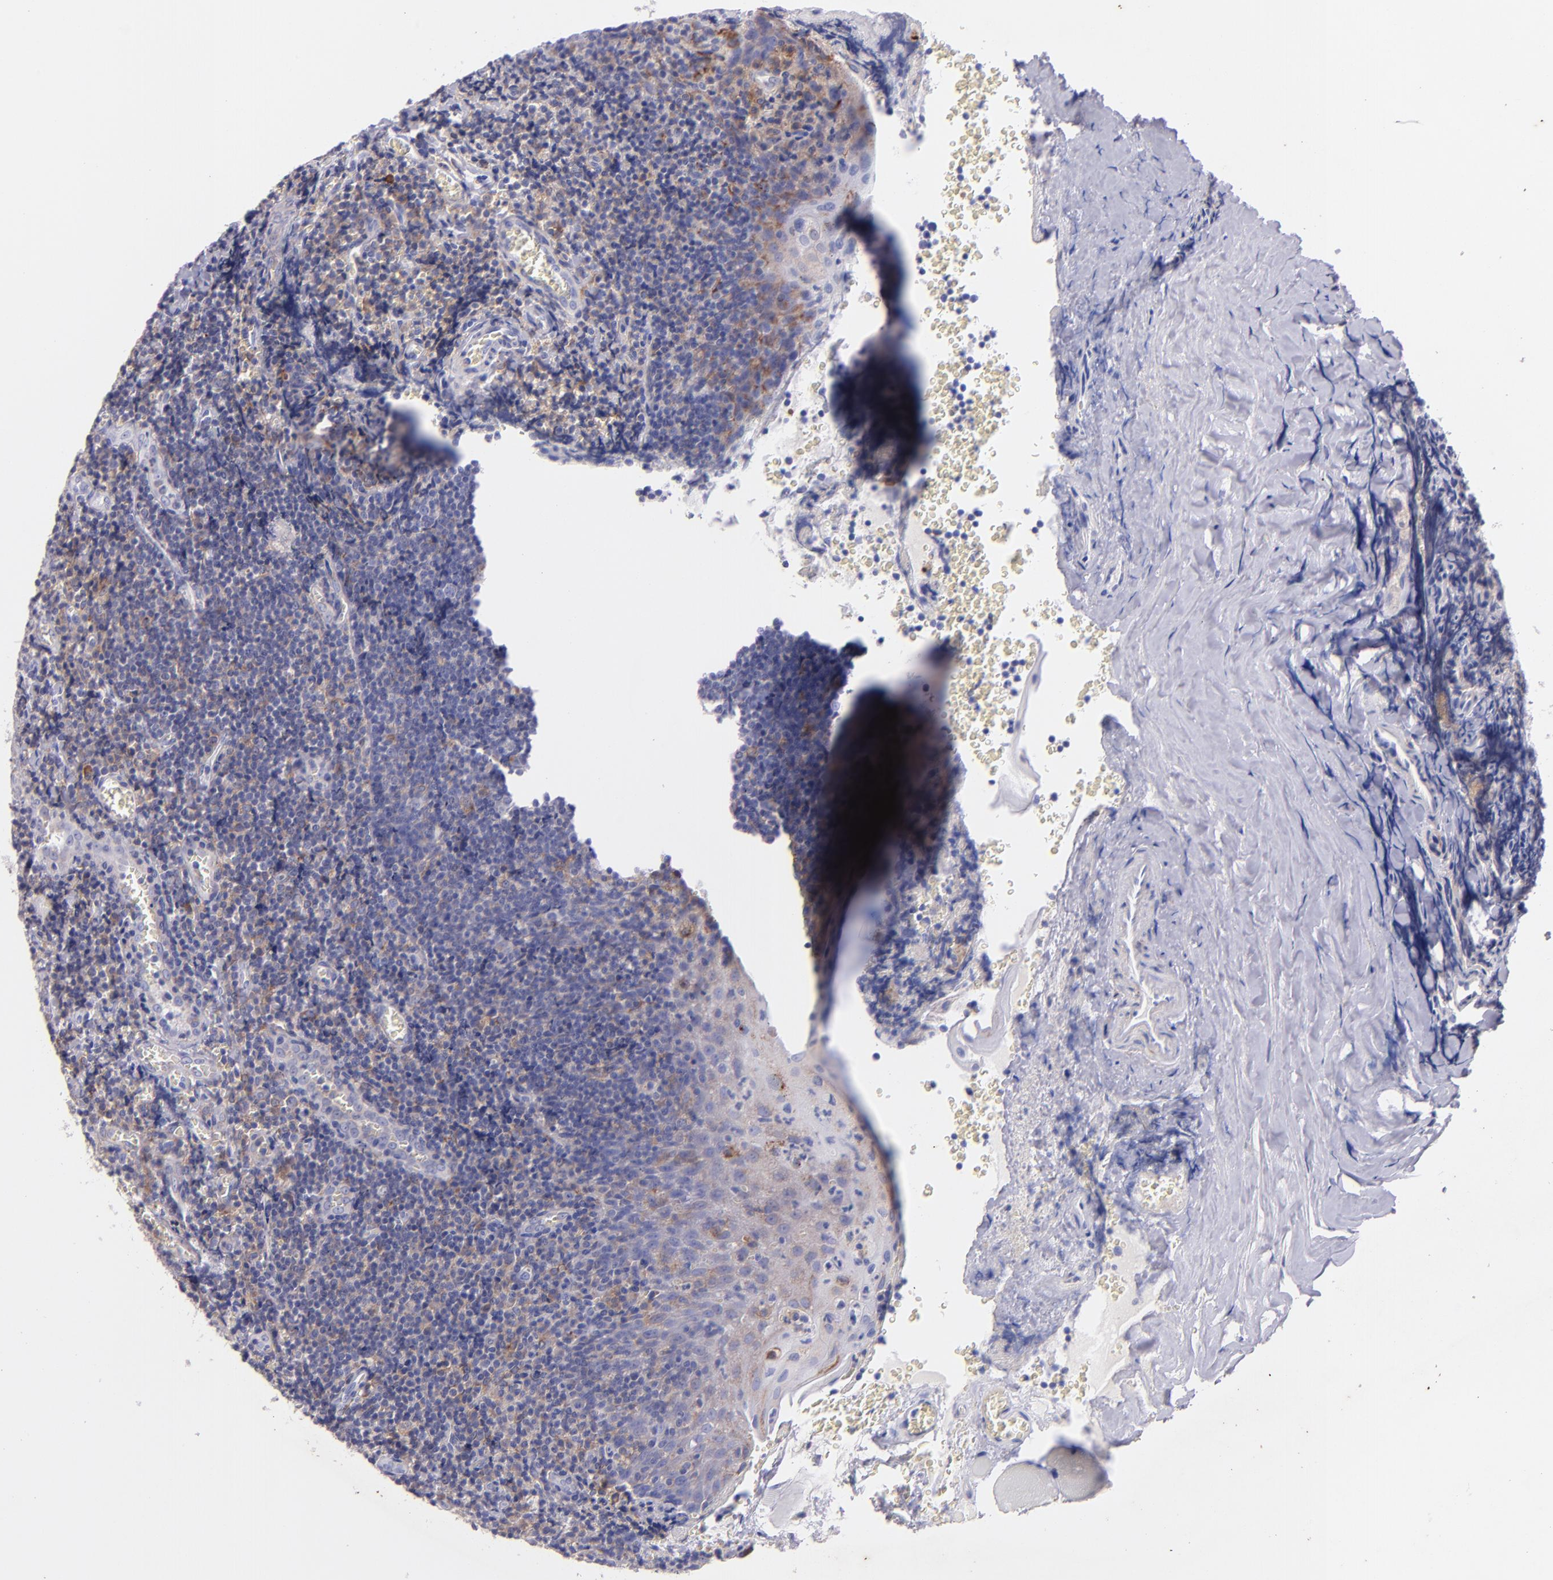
{"staining": {"intensity": "weak", "quantity": "<25%", "location": "cytoplasmic/membranous"}, "tissue": "tonsil", "cell_type": "Germinal center cells", "image_type": "normal", "snomed": [{"axis": "morphology", "description": "Normal tissue, NOS"}, {"axis": "topography", "description": "Tonsil"}], "caption": "Immunohistochemistry (IHC) histopathology image of unremarkable tonsil stained for a protein (brown), which demonstrates no staining in germinal center cells. (DAB (3,3'-diaminobenzidine) immunohistochemistry (IHC), high magnification).", "gene": "RET", "patient": {"sex": "male", "age": 20}}